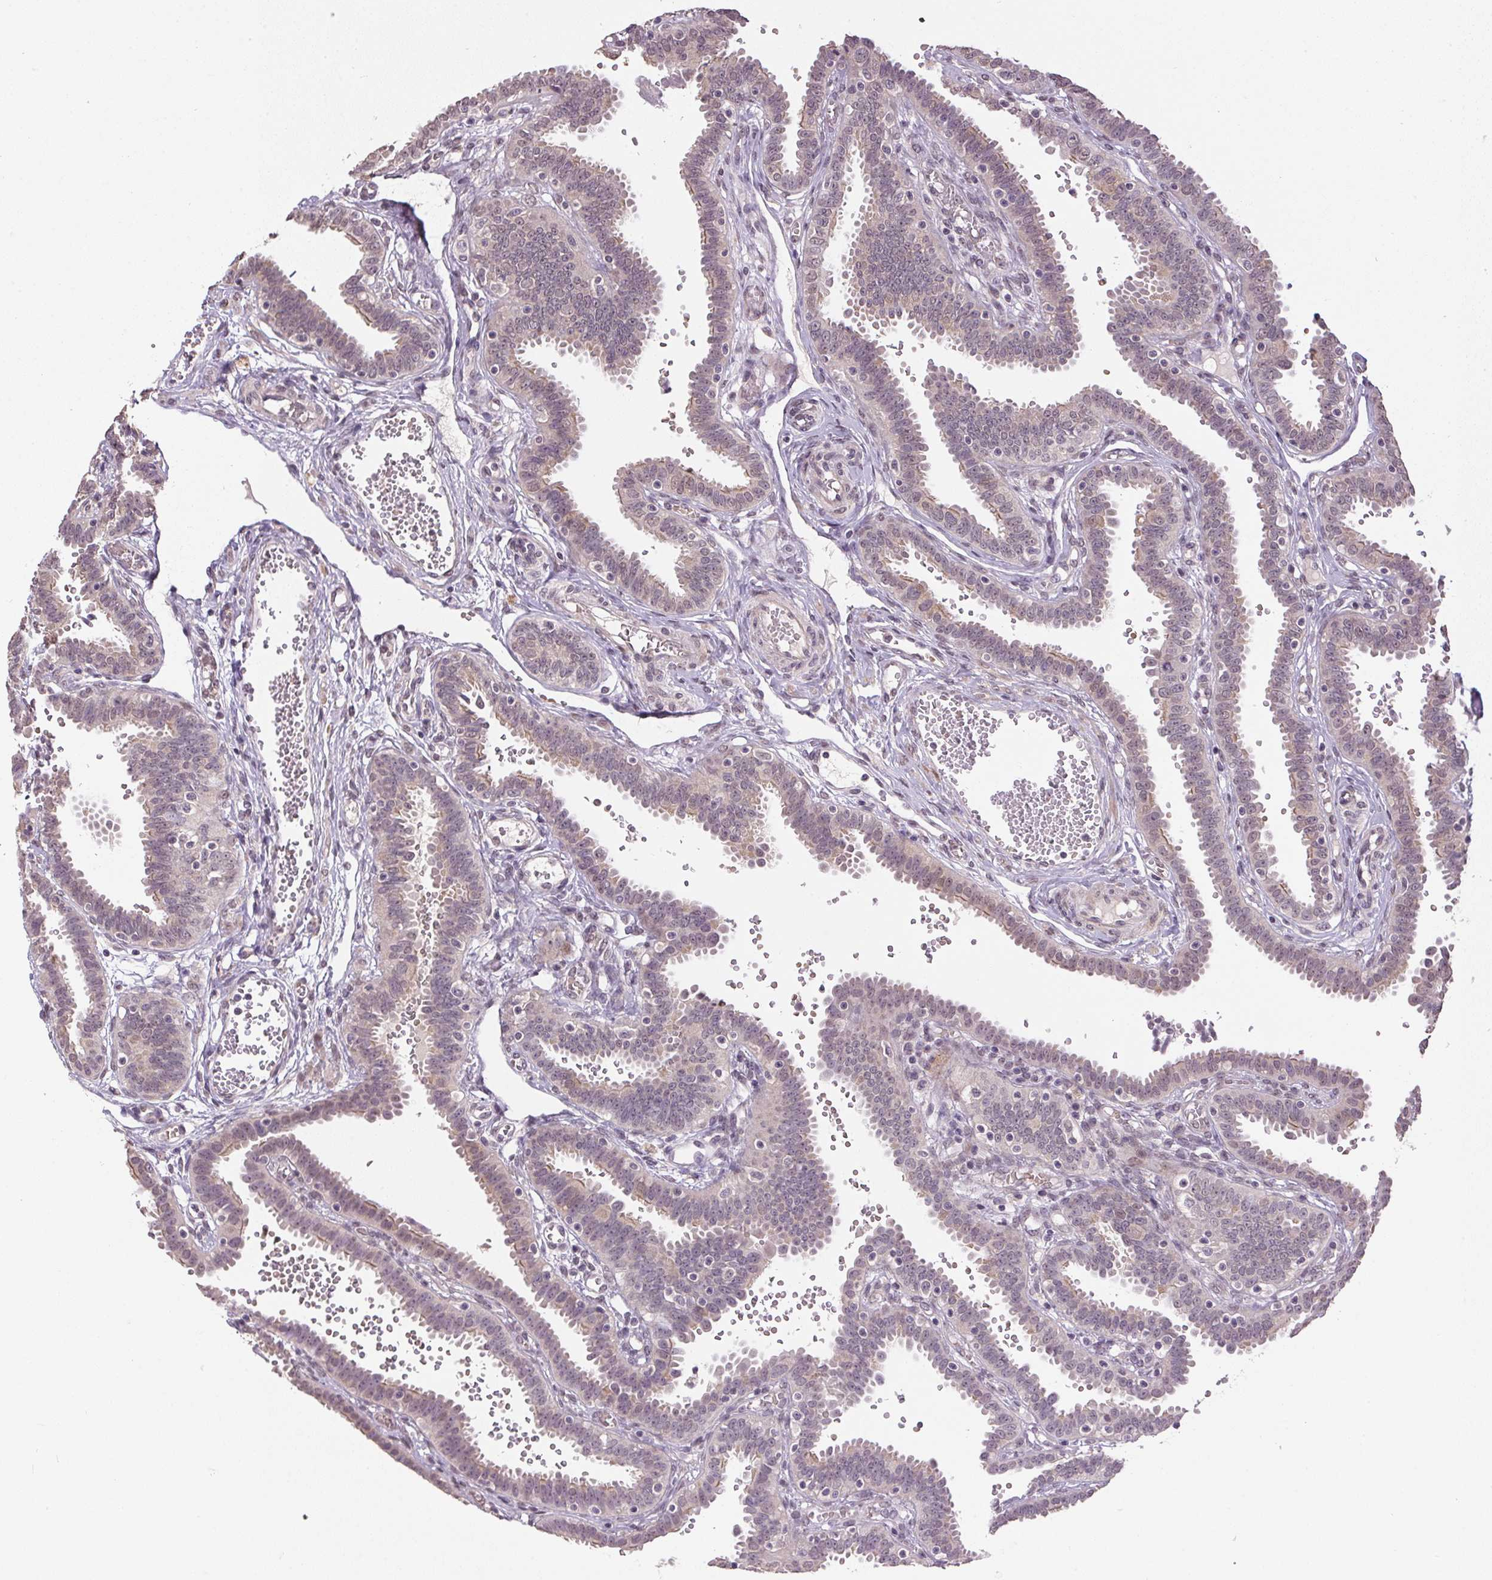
{"staining": {"intensity": "weak", "quantity": "25%-75%", "location": "cytoplasmic/membranous"}, "tissue": "fallopian tube", "cell_type": "Glandular cells", "image_type": "normal", "snomed": [{"axis": "morphology", "description": "Normal tissue, NOS"}, {"axis": "topography", "description": "Fallopian tube"}], "caption": "This is a micrograph of immunohistochemistry staining of normal fallopian tube, which shows weak staining in the cytoplasmic/membranous of glandular cells.", "gene": "PPP4R4", "patient": {"sex": "female", "age": 37}}